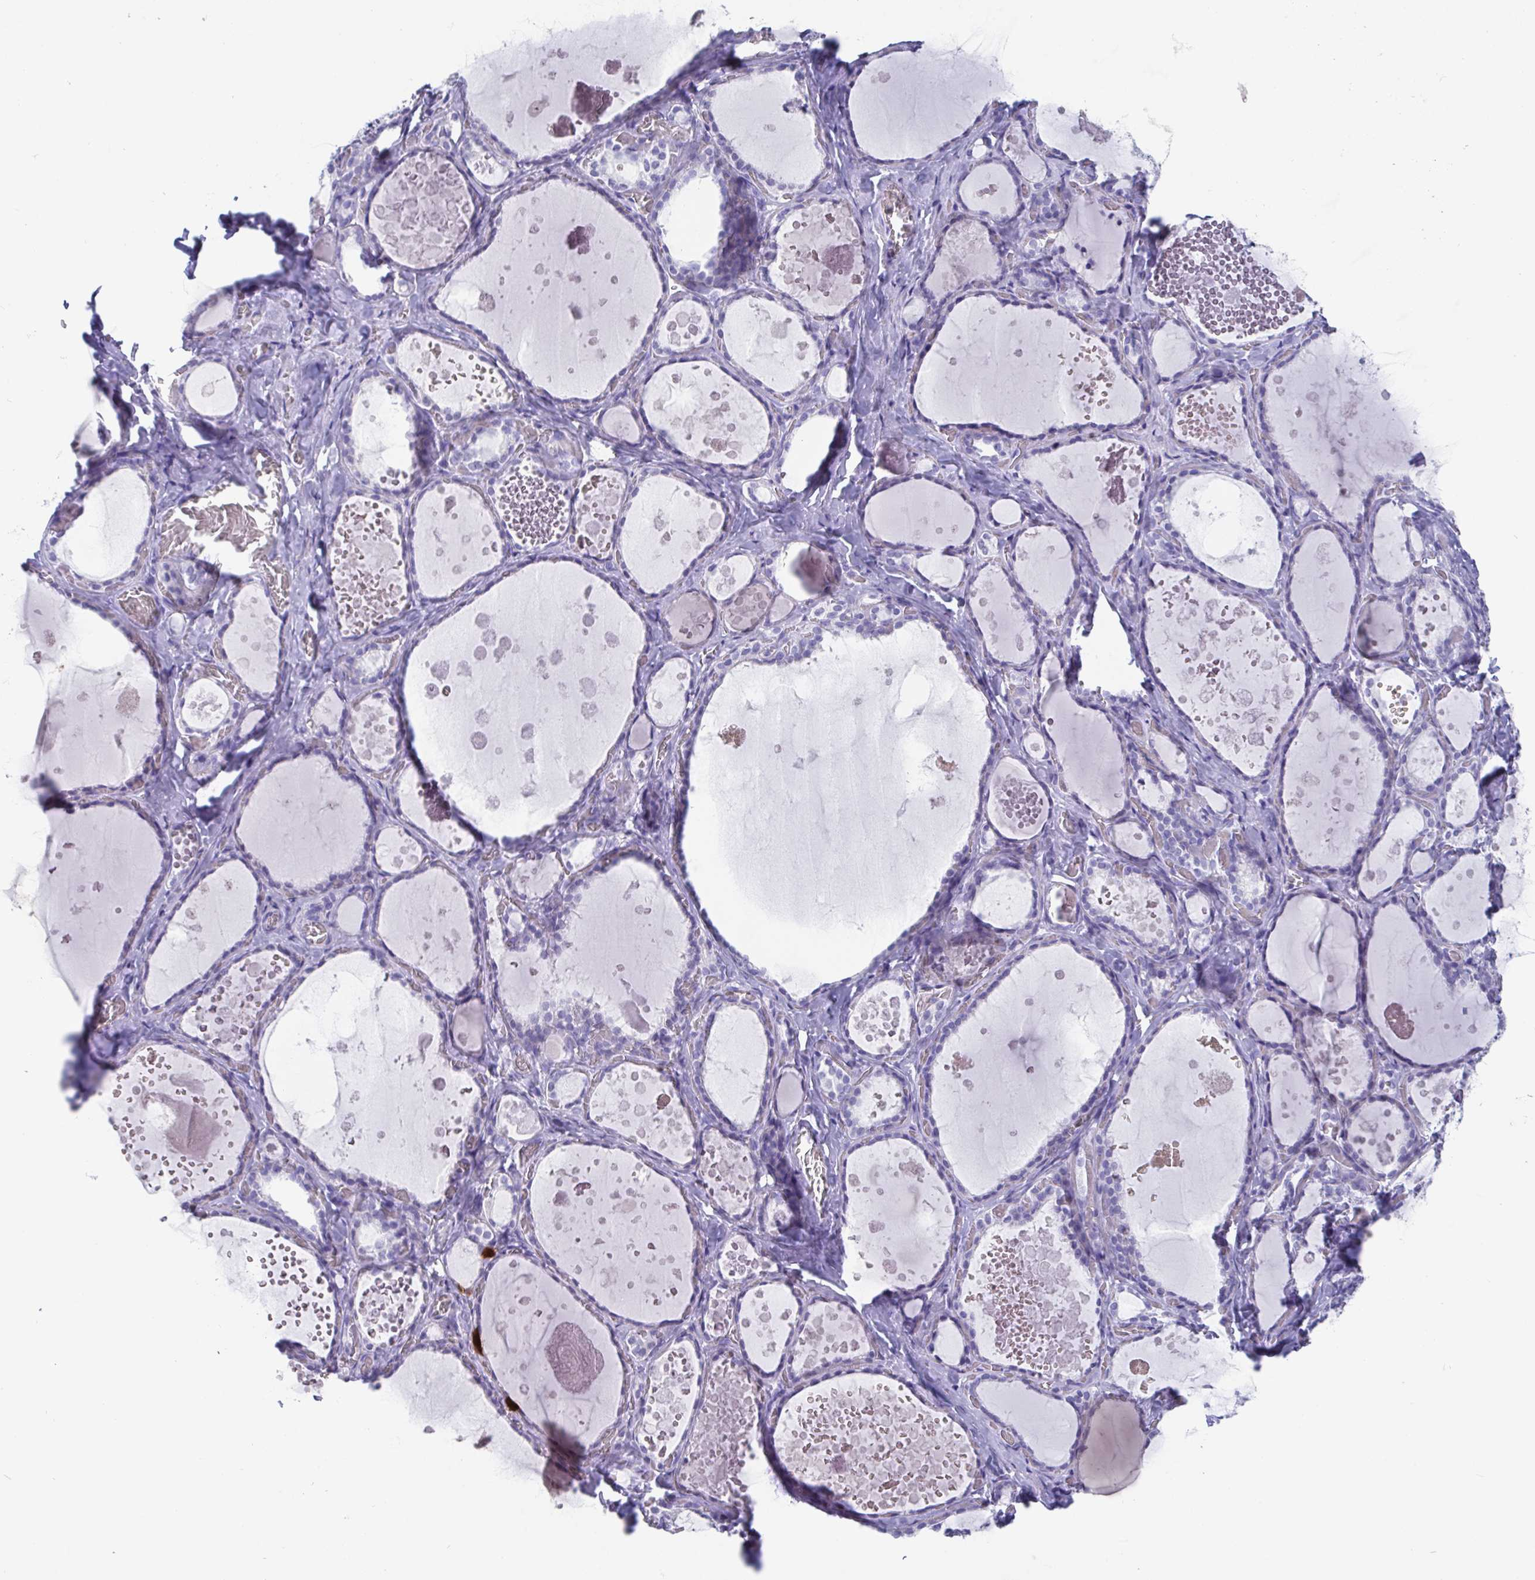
{"staining": {"intensity": "negative", "quantity": "none", "location": "none"}, "tissue": "thyroid gland", "cell_type": "Glandular cells", "image_type": "normal", "snomed": [{"axis": "morphology", "description": "Normal tissue, NOS"}, {"axis": "topography", "description": "Thyroid gland"}], "caption": "There is no significant positivity in glandular cells of thyroid gland. (DAB immunohistochemistry (IHC), high magnification).", "gene": "SCGN", "patient": {"sex": "female", "age": 56}}